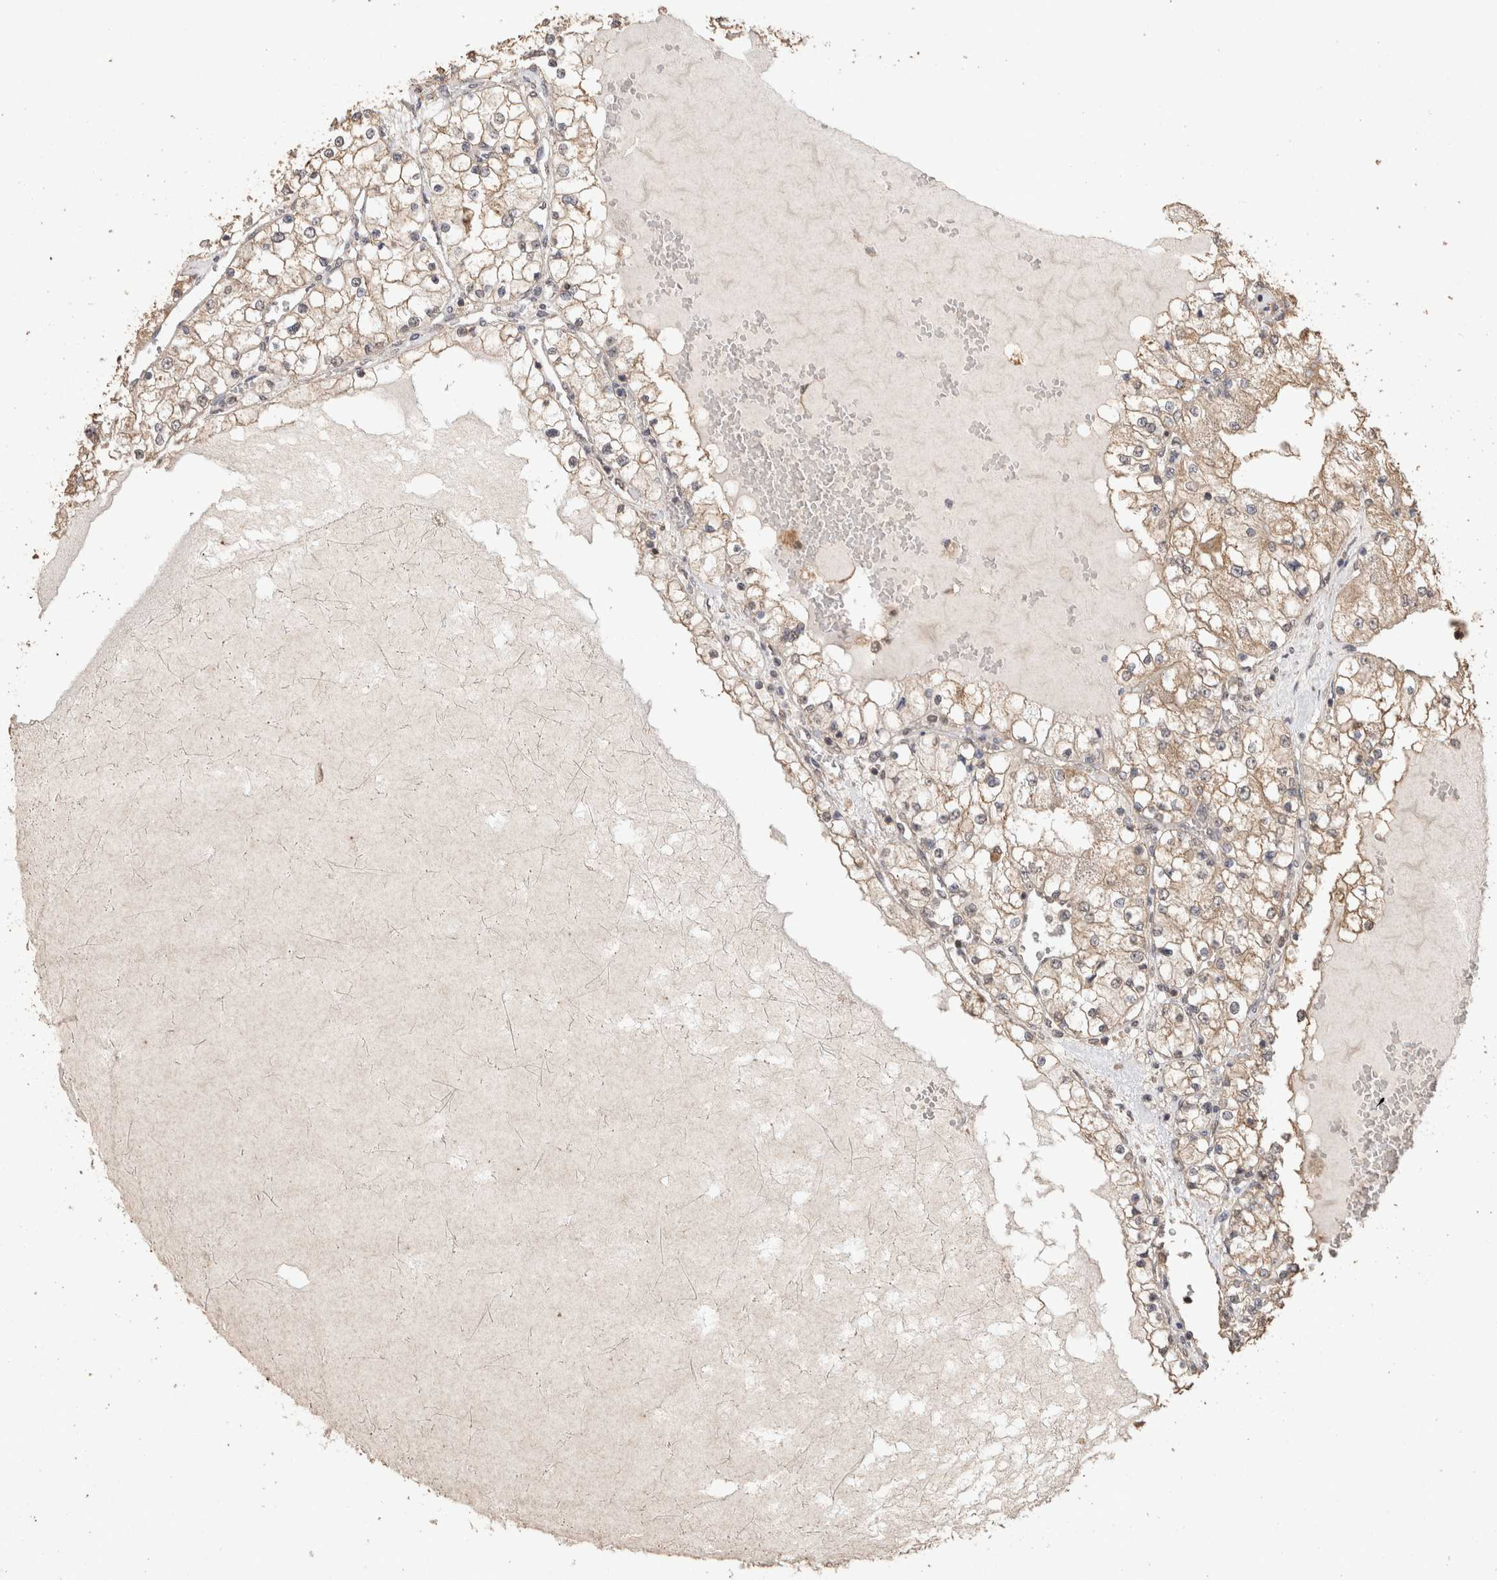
{"staining": {"intensity": "weak", "quantity": ">75%", "location": "cytoplasmic/membranous"}, "tissue": "renal cancer", "cell_type": "Tumor cells", "image_type": "cancer", "snomed": [{"axis": "morphology", "description": "Adenocarcinoma, NOS"}, {"axis": "topography", "description": "Kidney"}], "caption": "The image shows immunohistochemical staining of renal cancer. There is weak cytoplasmic/membranous expression is appreciated in approximately >75% of tumor cells.", "gene": "CX3CL1", "patient": {"sex": "male", "age": 68}}